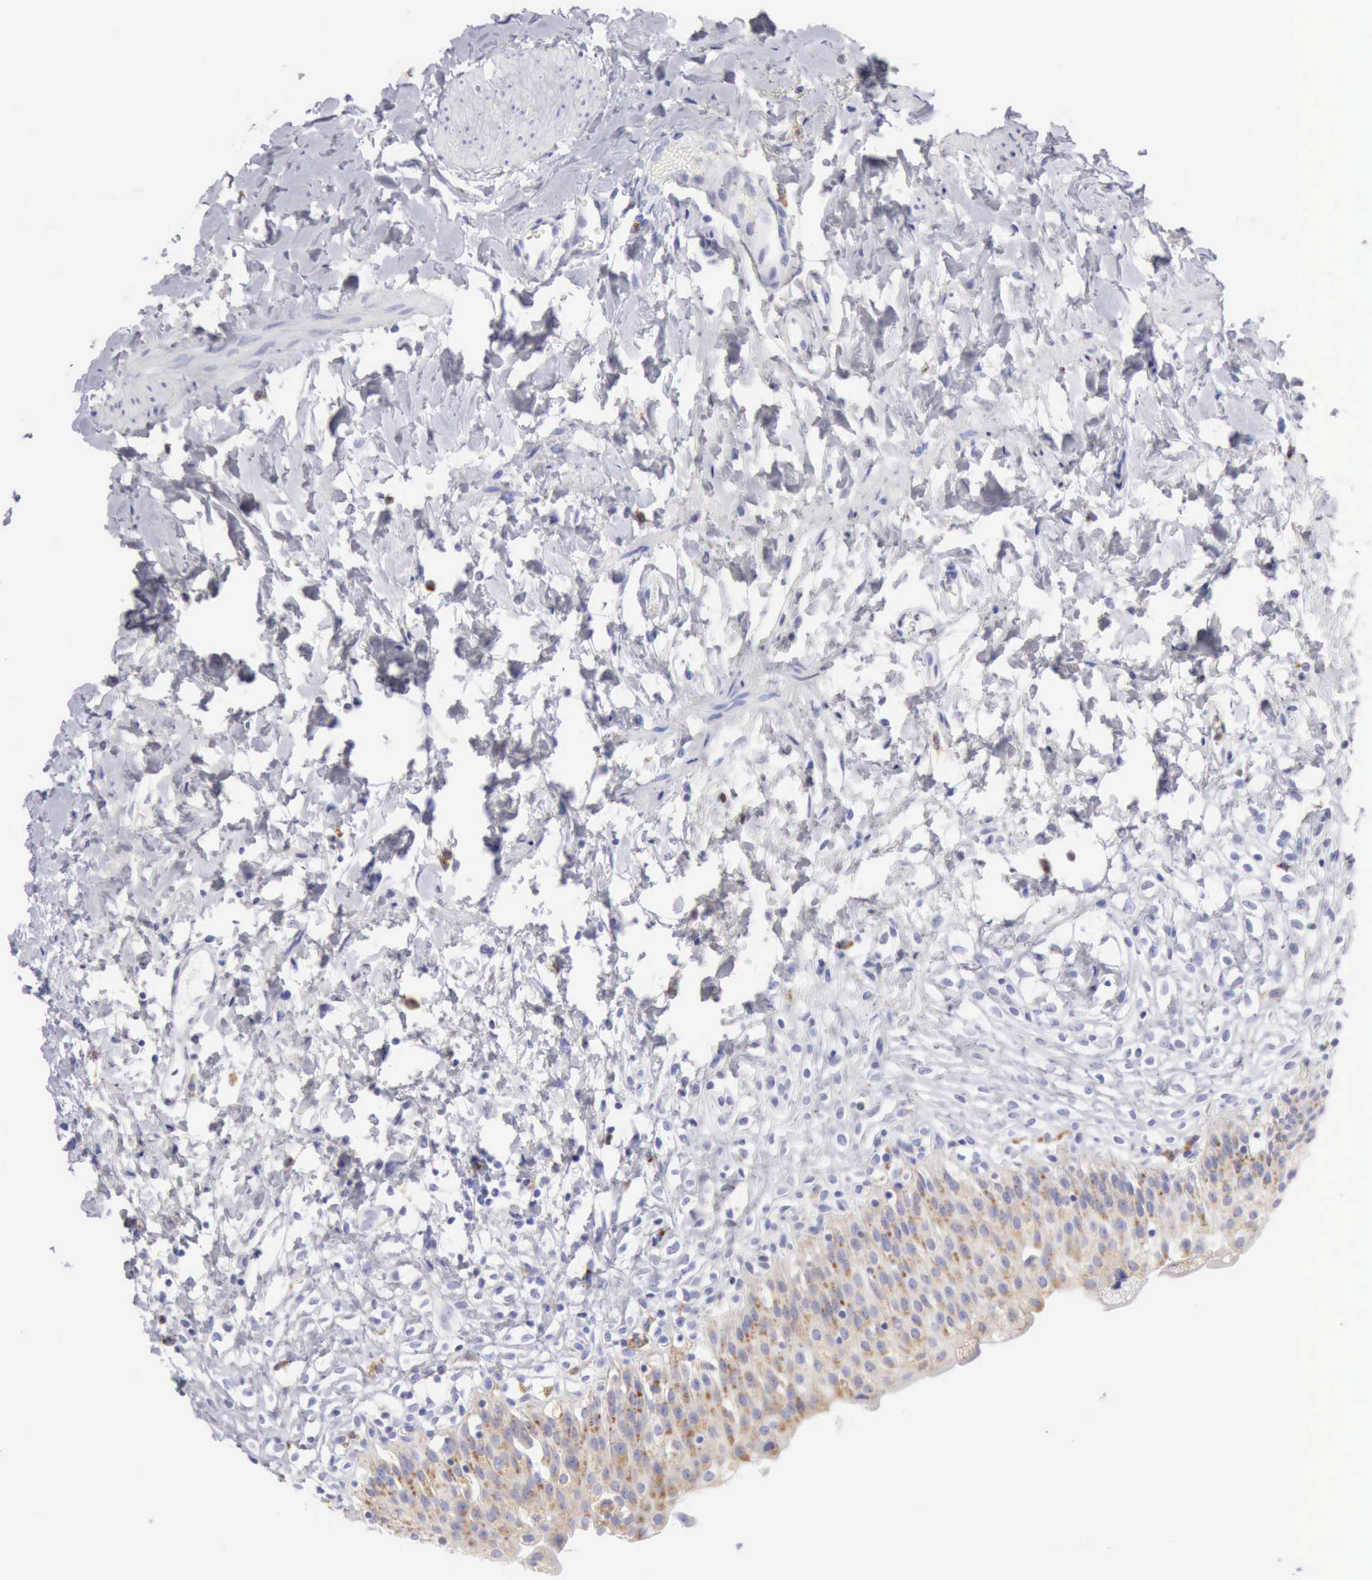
{"staining": {"intensity": "weak", "quantity": "25%-75%", "location": "cytoplasmic/membranous"}, "tissue": "urinary bladder", "cell_type": "Urothelial cells", "image_type": "normal", "snomed": [{"axis": "morphology", "description": "Normal tissue, NOS"}, {"axis": "topography", "description": "Urinary bladder"}], "caption": "A low amount of weak cytoplasmic/membranous expression is identified in about 25%-75% of urothelial cells in normal urinary bladder. Immunohistochemistry (ihc) stains the protein of interest in brown and the nuclei are stained blue.", "gene": "CTSS", "patient": {"sex": "female", "age": 80}}